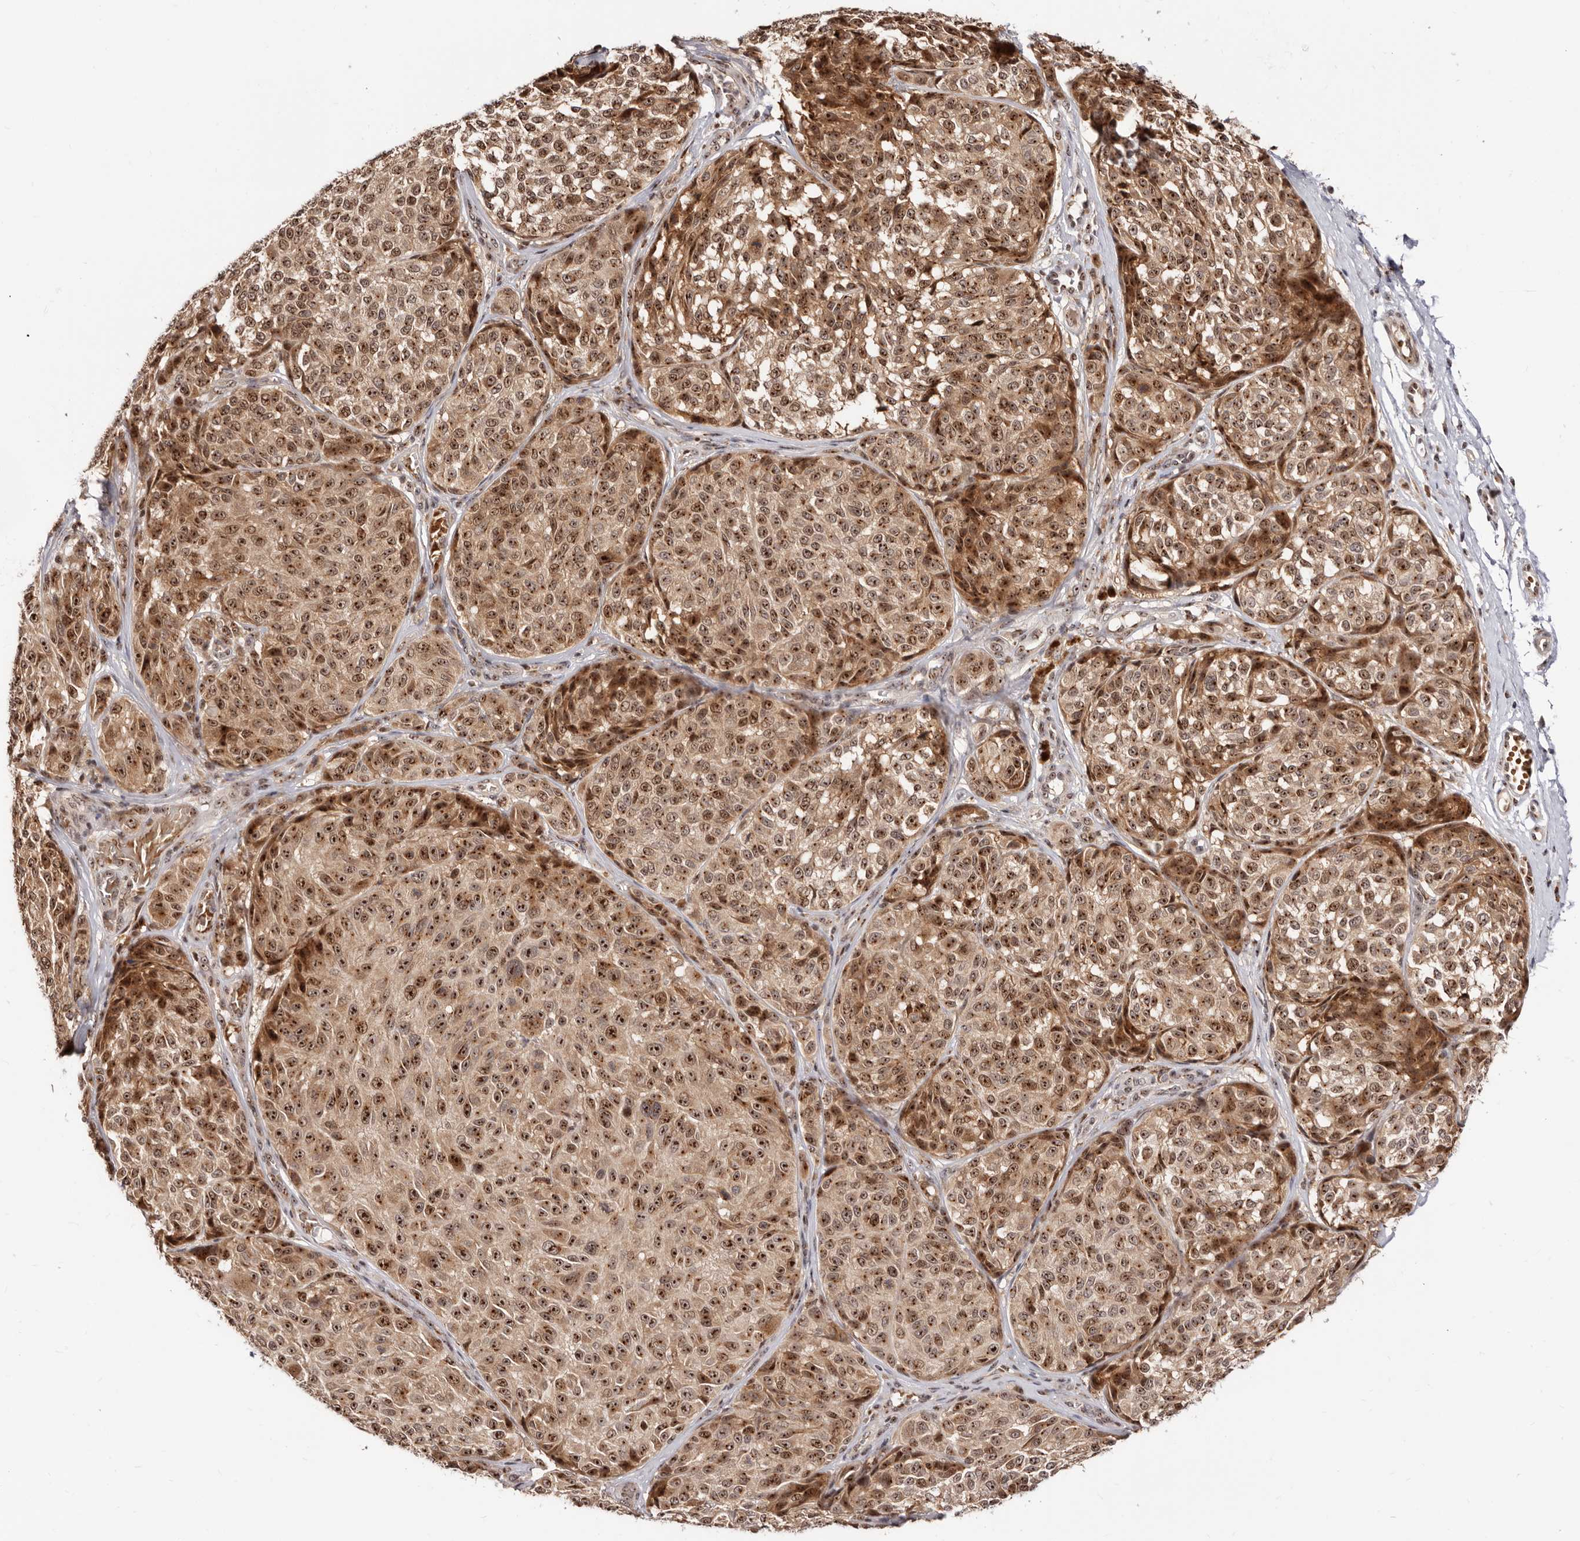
{"staining": {"intensity": "strong", "quantity": ">75%", "location": "cytoplasmic/membranous,nuclear"}, "tissue": "melanoma", "cell_type": "Tumor cells", "image_type": "cancer", "snomed": [{"axis": "morphology", "description": "Malignant melanoma, NOS"}, {"axis": "topography", "description": "Skin"}], "caption": "This is a micrograph of IHC staining of malignant melanoma, which shows strong staining in the cytoplasmic/membranous and nuclear of tumor cells.", "gene": "APOL6", "patient": {"sex": "male", "age": 83}}